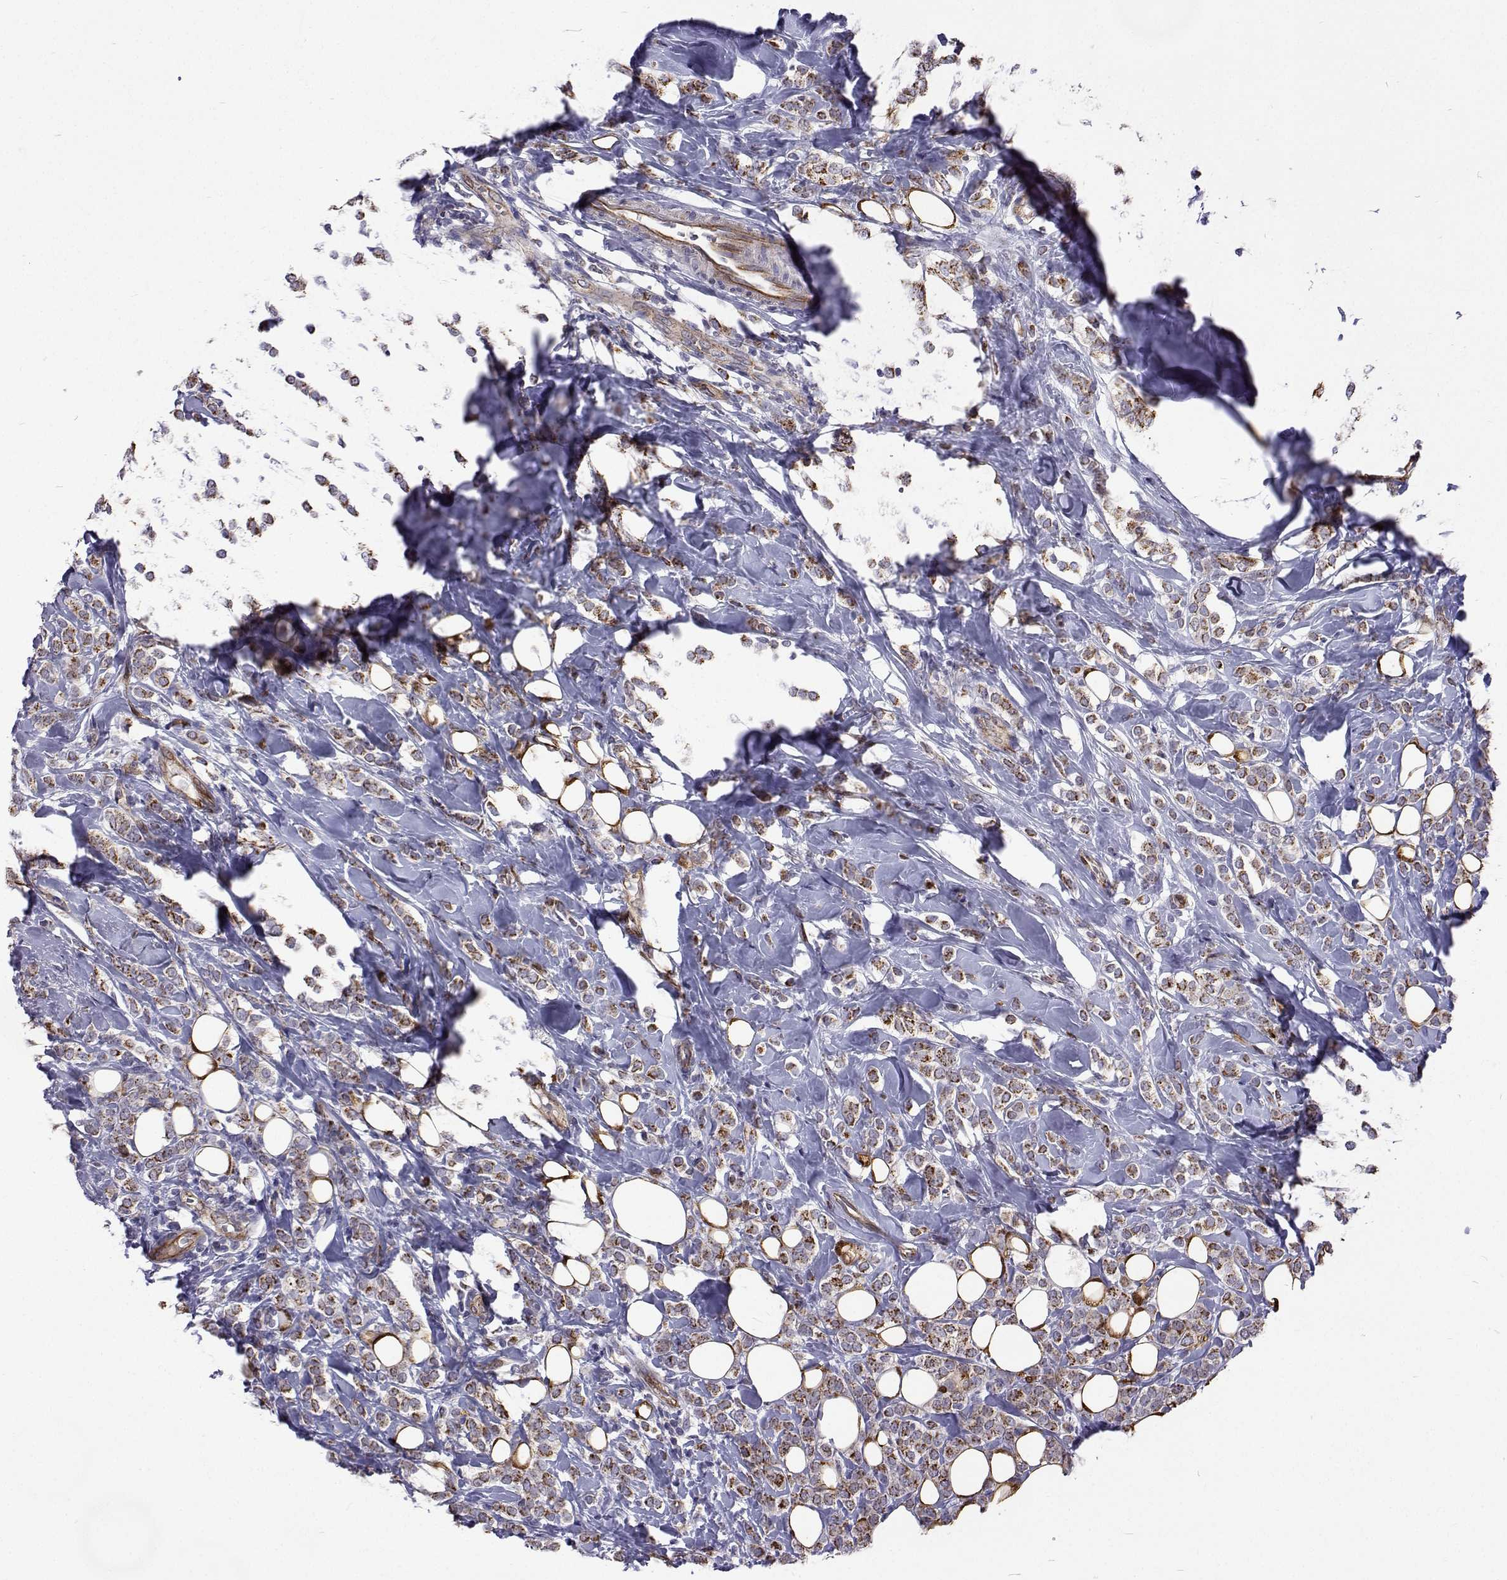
{"staining": {"intensity": "moderate", "quantity": ">75%", "location": "cytoplasmic/membranous"}, "tissue": "breast cancer", "cell_type": "Tumor cells", "image_type": "cancer", "snomed": [{"axis": "morphology", "description": "Lobular carcinoma"}, {"axis": "topography", "description": "Breast"}], "caption": "DAB immunohistochemical staining of breast lobular carcinoma reveals moderate cytoplasmic/membranous protein positivity in about >75% of tumor cells.", "gene": "DHTKD1", "patient": {"sex": "female", "age": 49}}